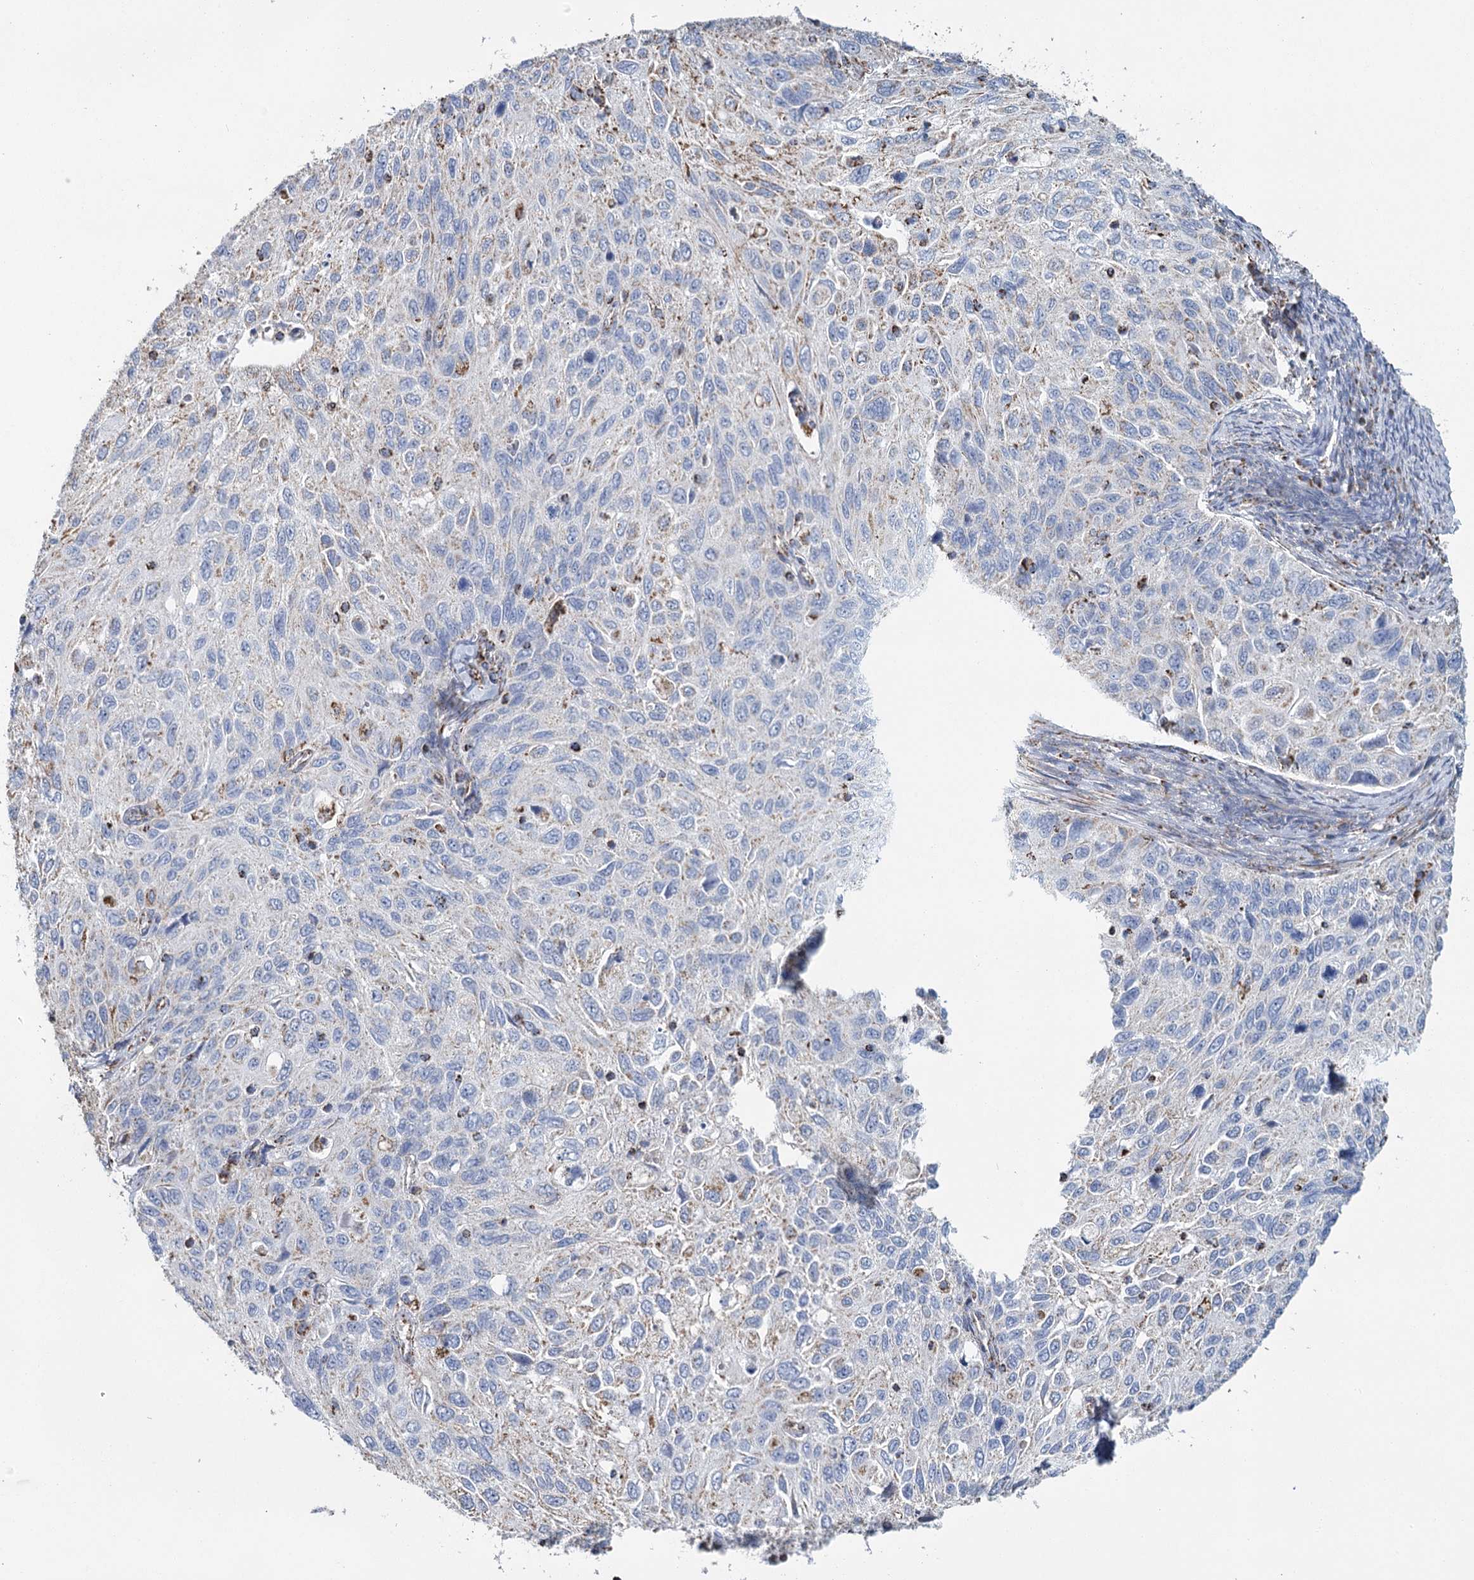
{"staining": {"intensity": "negative", "quantity": "none", "location": "none"}, "tissue": "cervical cancer", "cell_type": "Tumor cells", "image_type": "cancer", "snomed": [{"axis": "morphology", "description": "Squamous cell carcinoma, NOS"}, {"axis": "topography", "description": "Cervix"}], "caption": "There is no significant positivity in tumor cells of cervical cancer.", "gene": "MRPL44", "patient": {"sex": "female", "age": 70}}